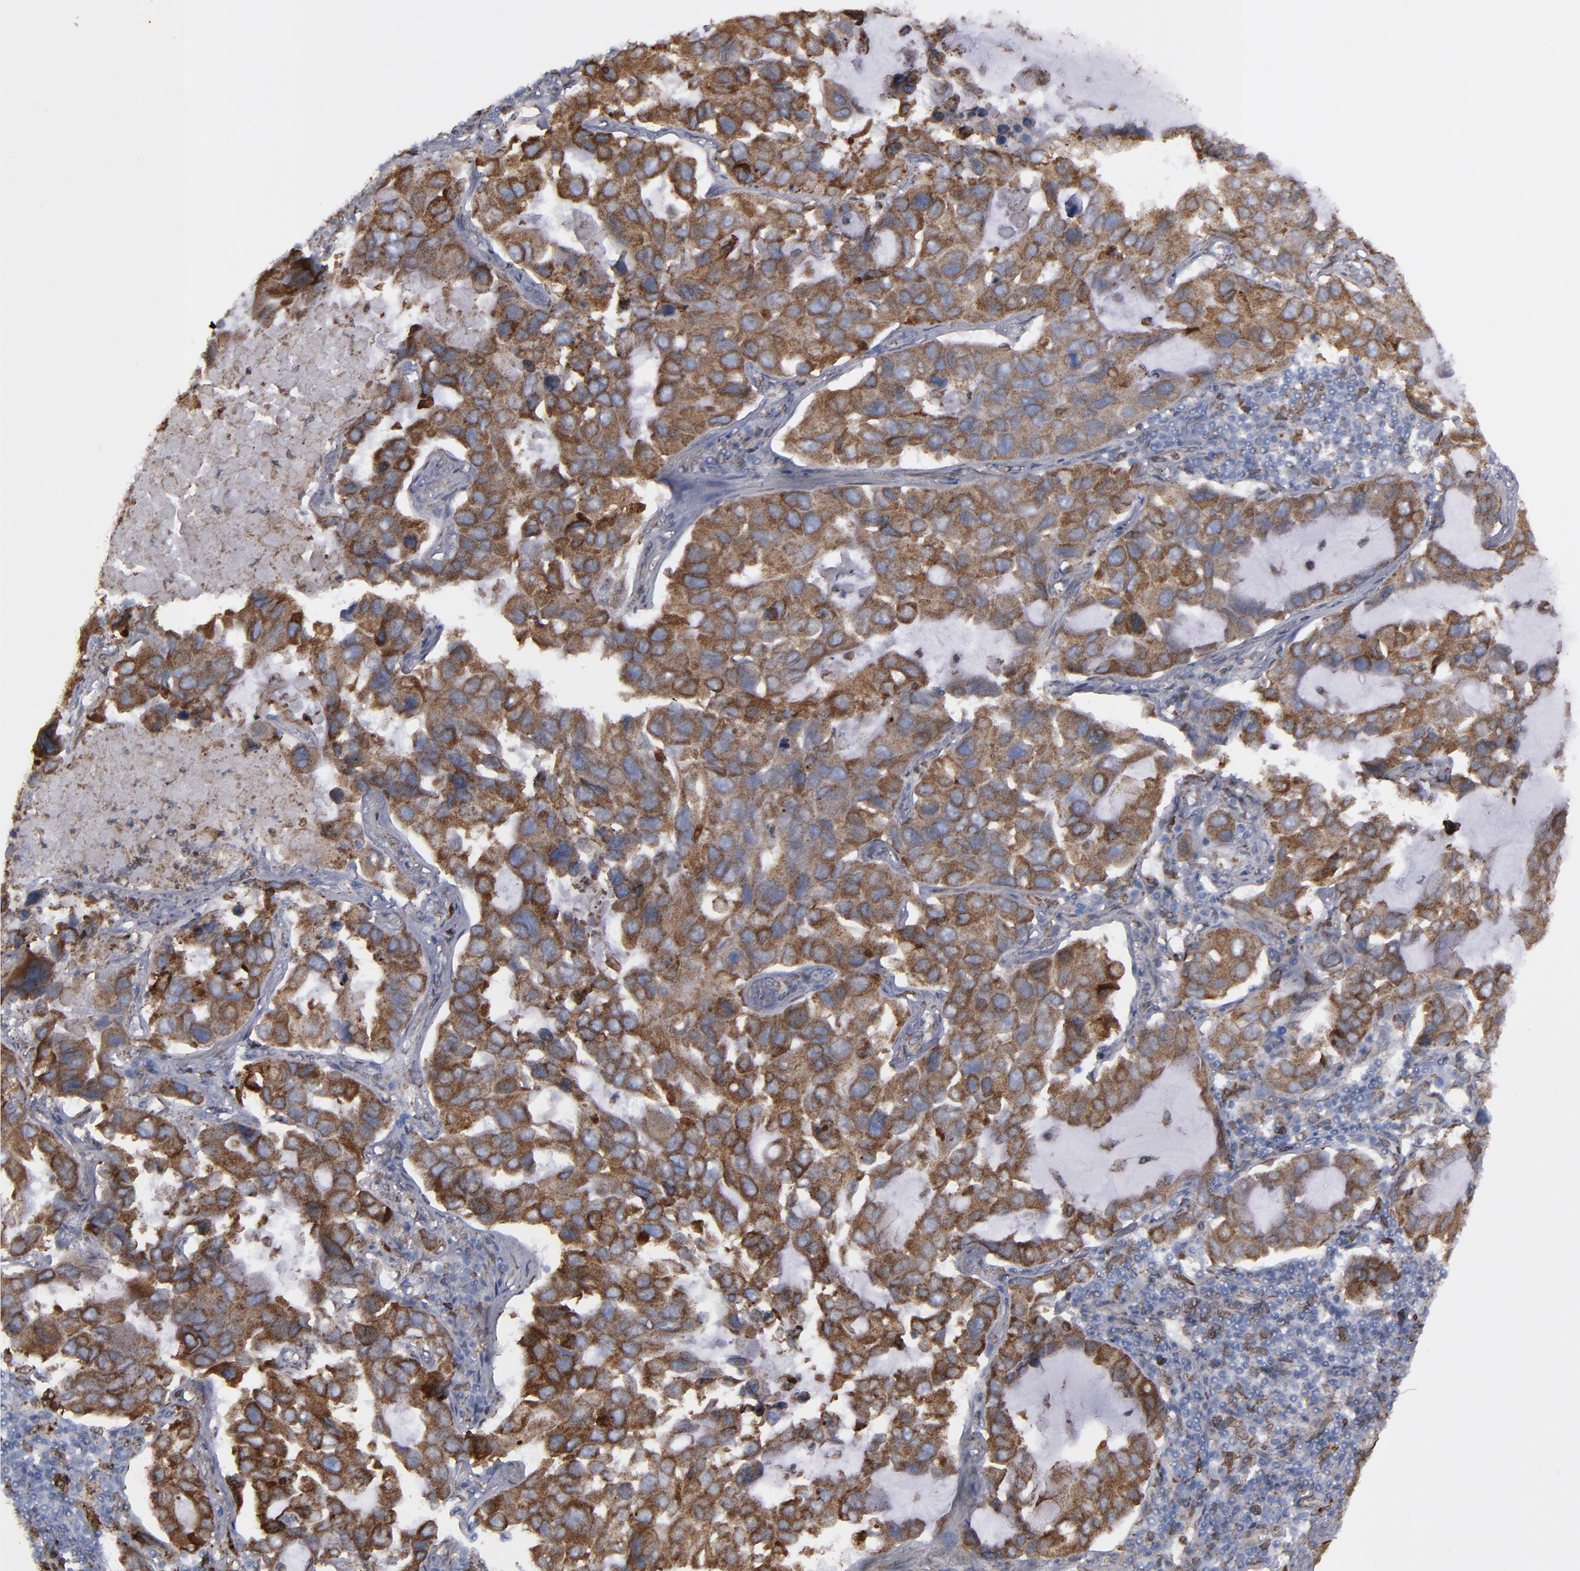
{"staining": {"intensity": "moderate", "quantity": ">75%", "location": "cytoplasmic/membranous"}, "tissue": "lung cancer", "cell_type": "Tumor cells", "image_type": "cancer", "snomed": [{"axis": "morphology", "description": "Adenocarcinoma, NOS"}, {"axis": "topography", "description": "Lung"}], "caption": "Immunohistochemistry (IHC) image of neoplastic tissue: human lung cancer (adenocarcinoma) stained using IHC exhibits medium levels of moderate protein expression localized specifically in the cytoplasmic/membranous of tumor cells, appearing as a cytoplasmic/membranous brown color.", "gene": "ERLIN2", "patient": {"sex": "male", "age": 64}}